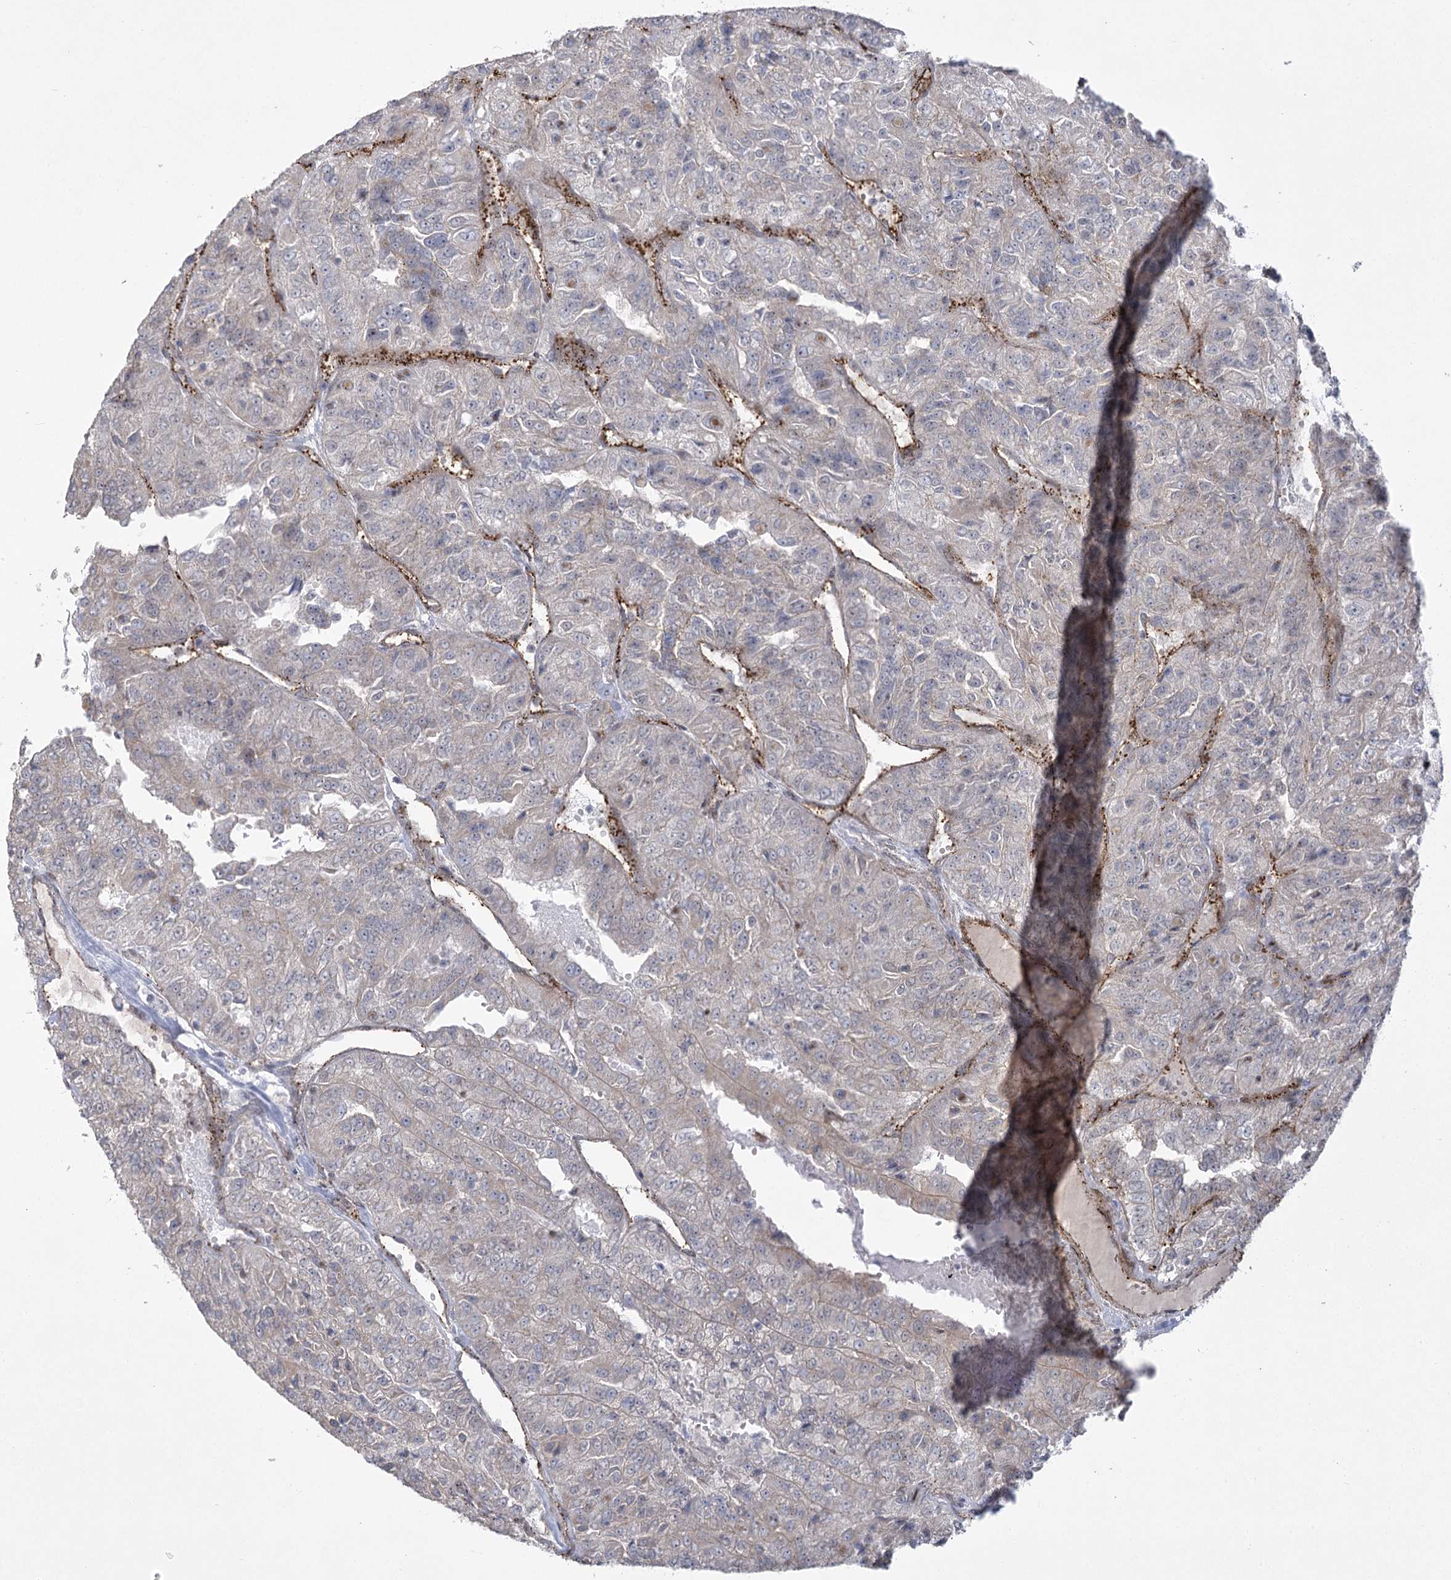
{"staining": {"intensity": "negative", "quantity": "none", "location": "none"}, "tissue": "renal cancer", "cell_type": "Tumor cells", "image_type": "cancer", "snomed": [{"axis": "morphology", "description": "Adenocarcinoma, NOS"}, {"axis": "topography", "description": "Kidney"}], "caption": "Immunohistochemistry of human adenocarcinoma (renal) reveals no expression in tumor cells.", "gene": "AMTN", "patient": {"sex": "female", "age": 63}}